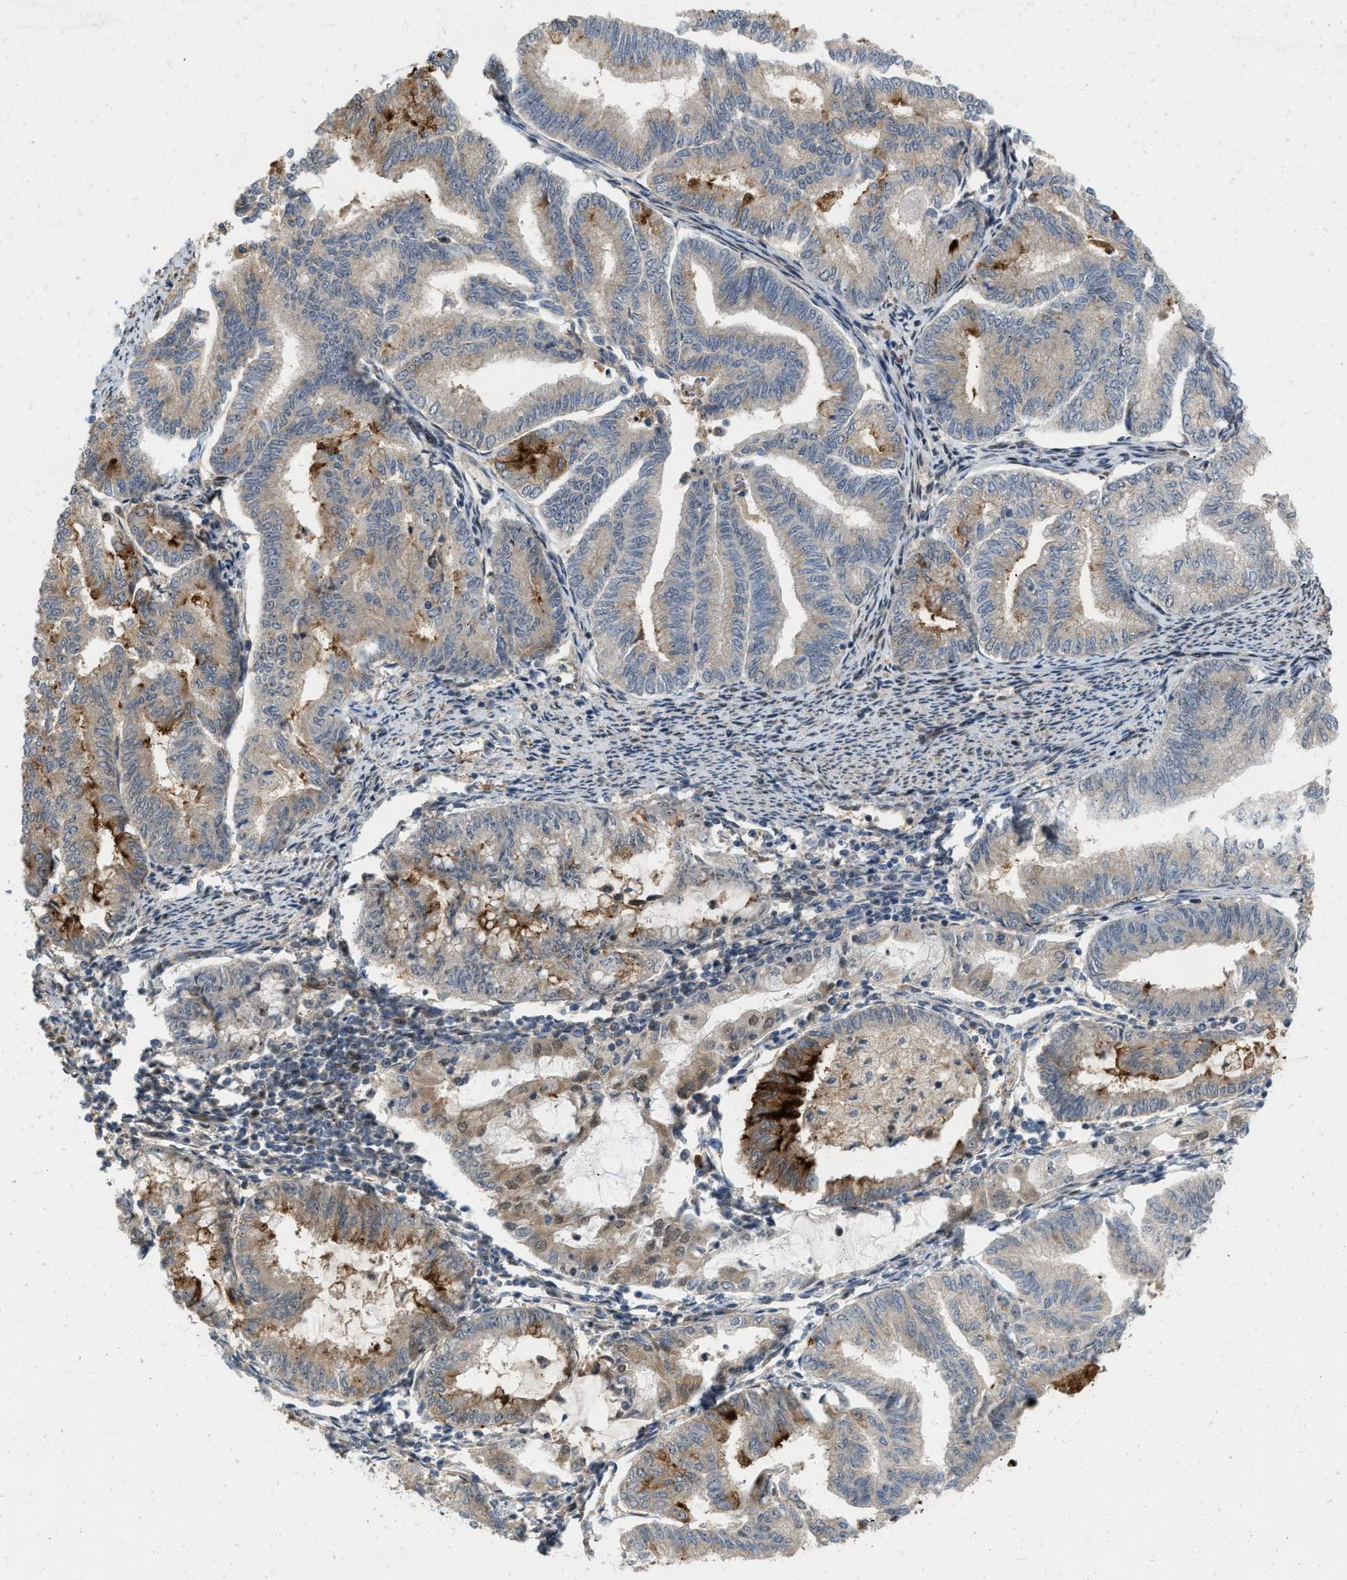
{"staining": {"intensity": "moderate", "quantity": "25%-75%", "location": "cytoplasmic/membranous"}, "tissue": "endometrial cancer", "cell_type": "Tumor cells", "image_type": "cancer", "snomed": [{"axis": "morphology", "description": "Adenocarcinoma, NOS"}, {"axis": "topography", "description": "Endometrium"}], "caption": "A brown stain labels moderate cytoplasmic/membranous expression of a protein in adenocarcinoma (endometrial) tumor cells. Immunohistochemistry stains the protein in brown and the nuclei are stained blue.", "gene": "ANKRD11", "patient": {"sex": "female", "age": 79}}